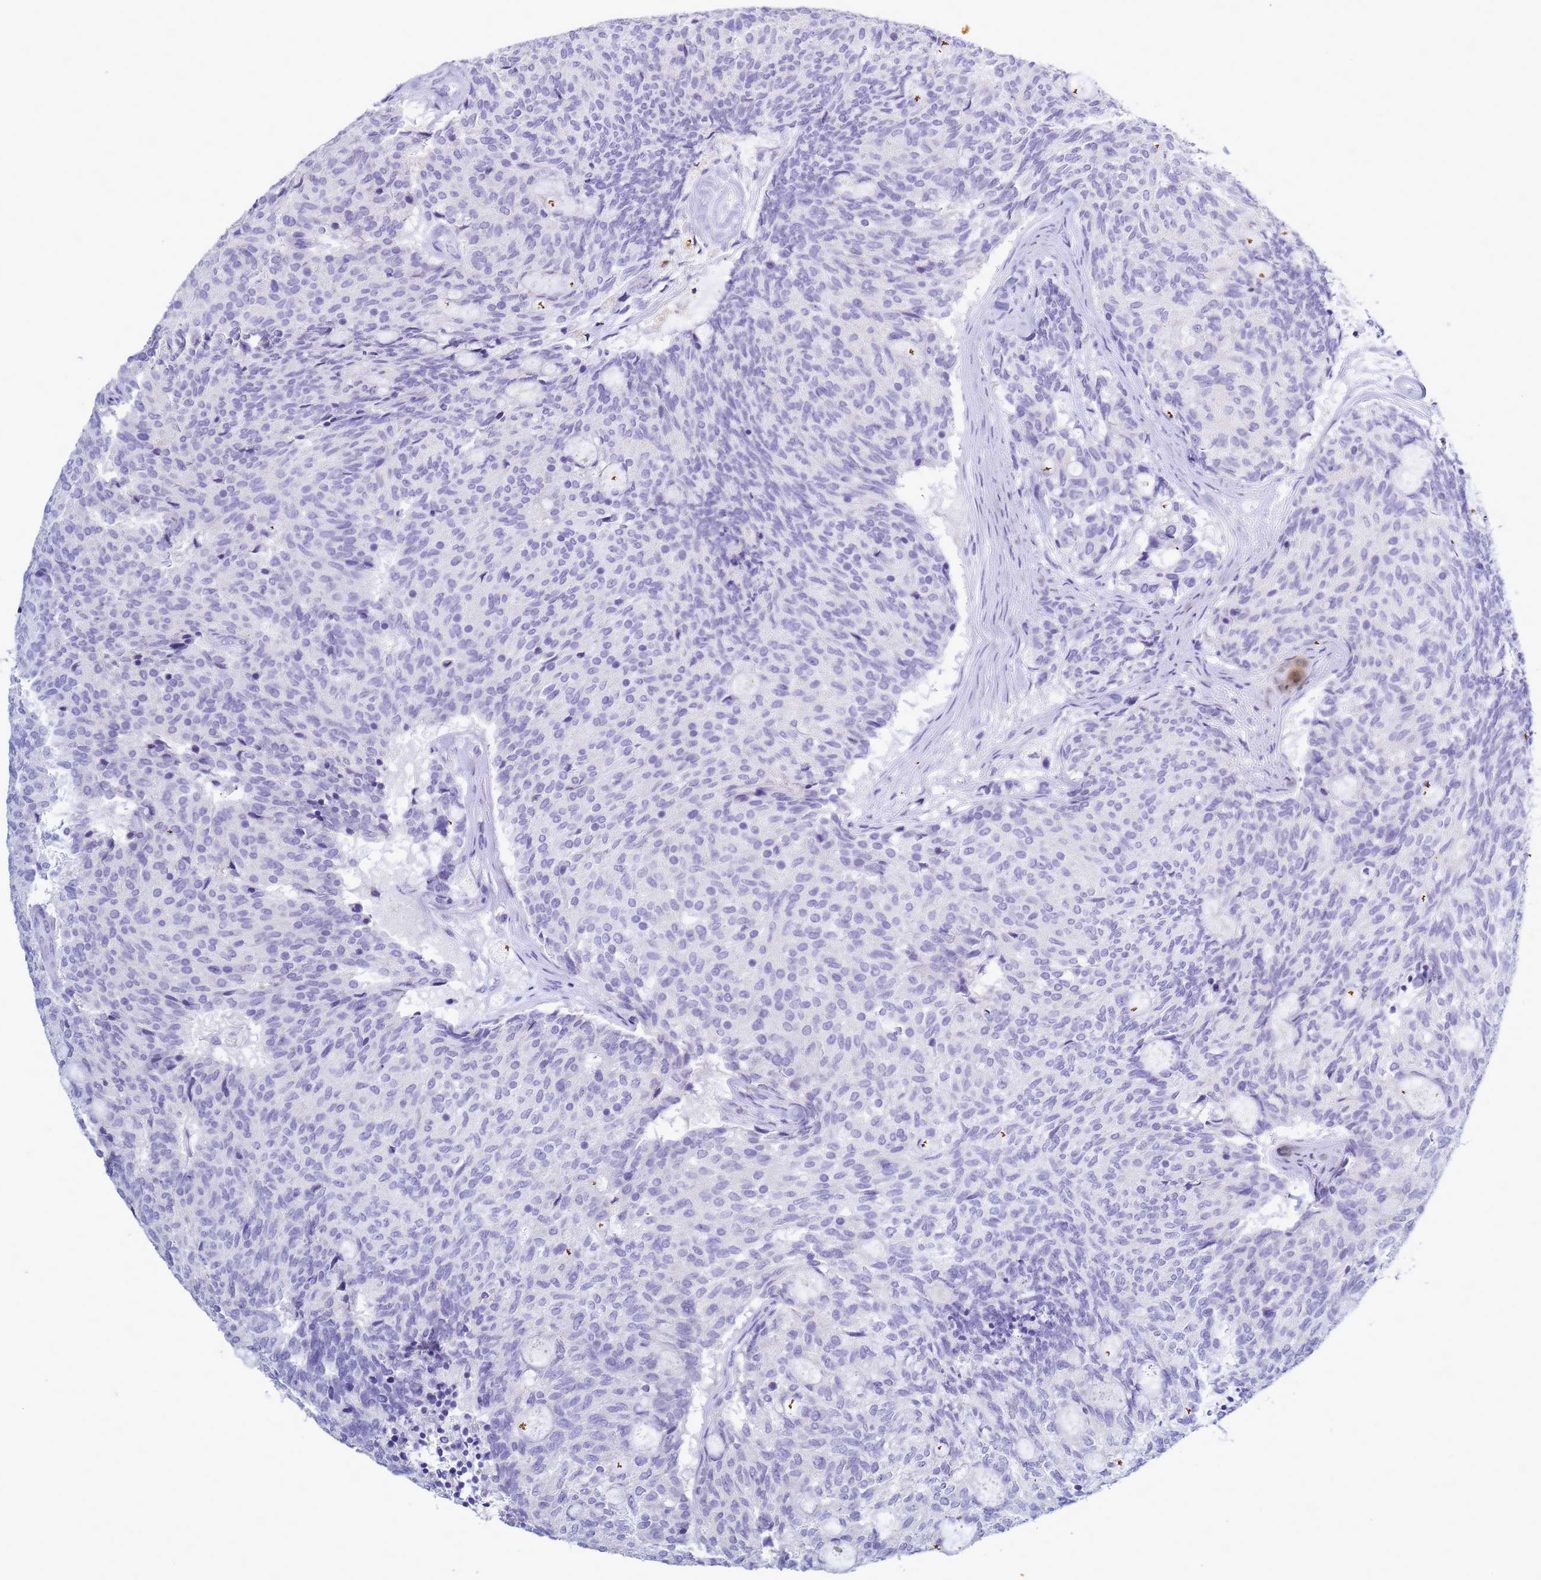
{"staining": {"intensity": "negative", "quantity": "none", "location": "none"}, "tissue": "carcinoid", "cell_type": "Tumor cells", "image_type": "cancer", "snomed": [{"axis": "morphology", "description": "Carcinoid, malignant, NOS"}, {"axis": "topography", "description": "Pancreas"}], "caption": "IHC photomicrograph of malignant carcinoid stained for a protein (brown), which exhibits no expression in tumor cells.", "gene": "B3GNT8", "patient": {"sex": "female", "age": 54}}